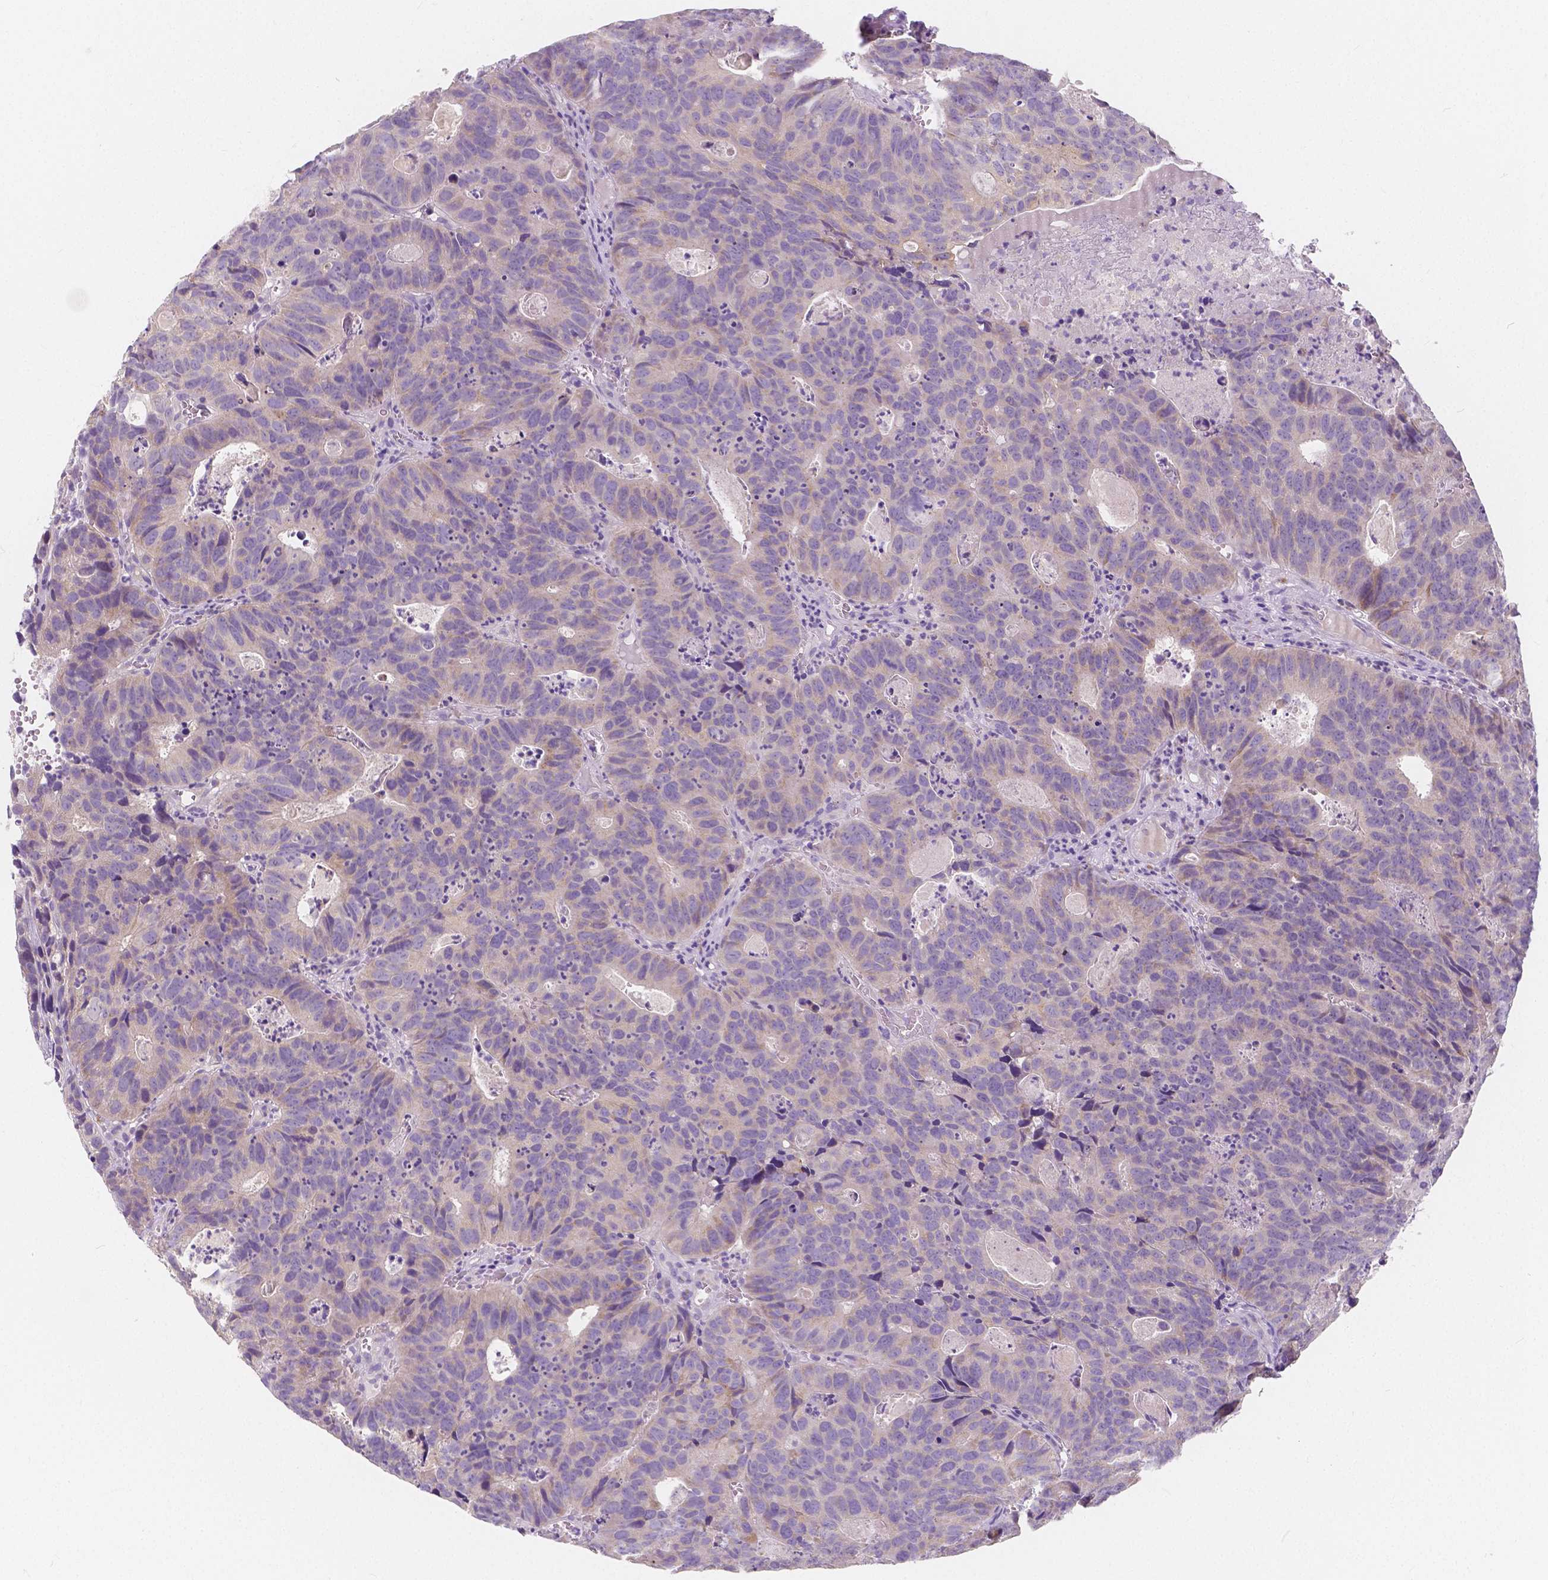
{"staining": {"intensity": "weak", "quantity": "<25%", "location": "cytoplasmic/membranous"}, "tissue": "head and neck cancer", "cell_type": "Tumor cells", "image_type": "cancer", "snomed": [{"axis": "morphology", "description": "Adenocarcinoma, NOS"}, {"axis": "topography", "description": "Head-Neck"}], "caption": "High magnification brightfield microscopy of head and neck cancer stained with DAB (brown) and counterstained with hematoxylin (blue): tumor cells show no significant positivity.", "gene": "RNF186", "patient": {"sex": "male", "age": 62}}